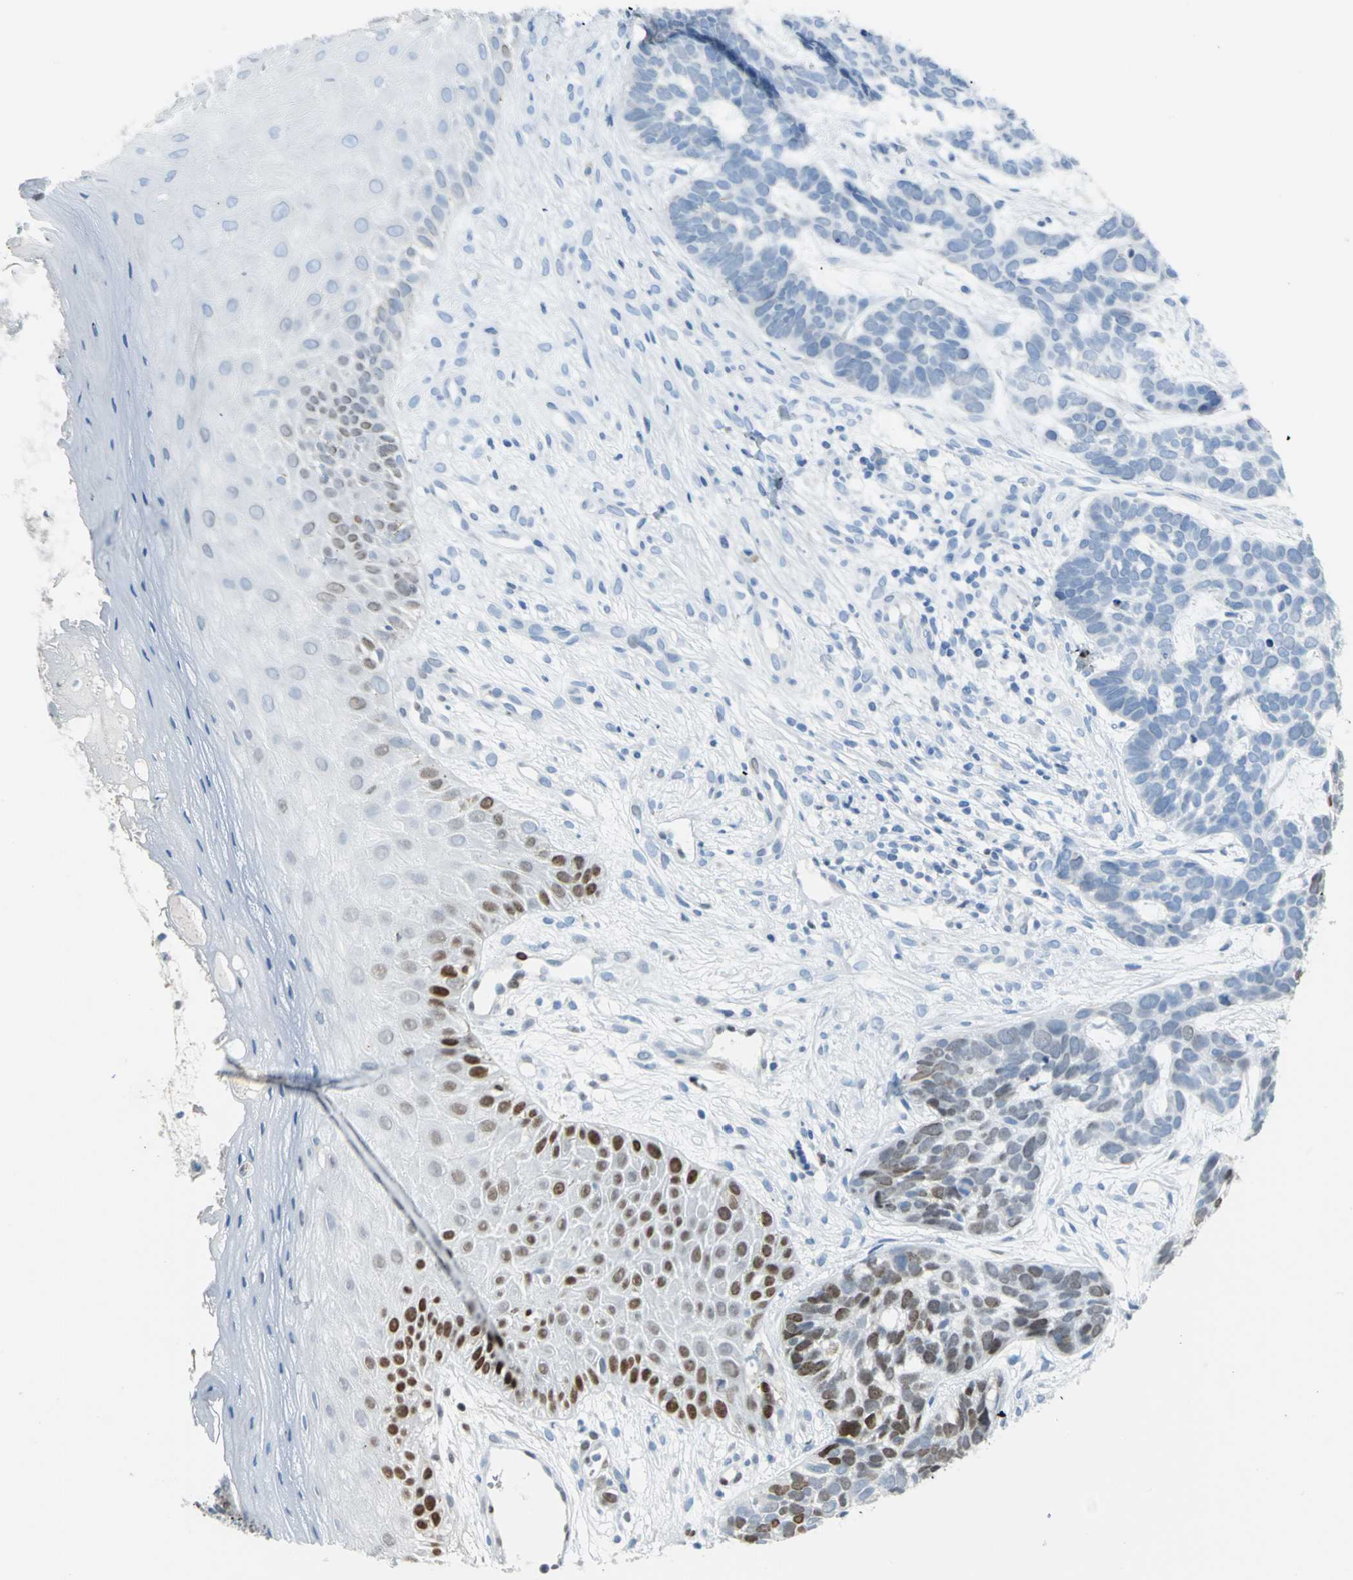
{"staining": {"intensity": "moderate", "quantity": "25%-75%", "location": "nuclear"}, "tissue": "skin cancer", "cell_type": "Tumor cells", "image_type": "cancer", "snomed": [{"axis": "morphology", "description": "Basal cell carcinoma"}, {"axis": "topography", "description": "Skin"}], "caption": "Tumor cells display medium levels of moderate nuclear positivity in approximately 25%-75% of cells in skin cancer.", "gene": "MCM3", "patient": {"sex": "male", "age": 87}}